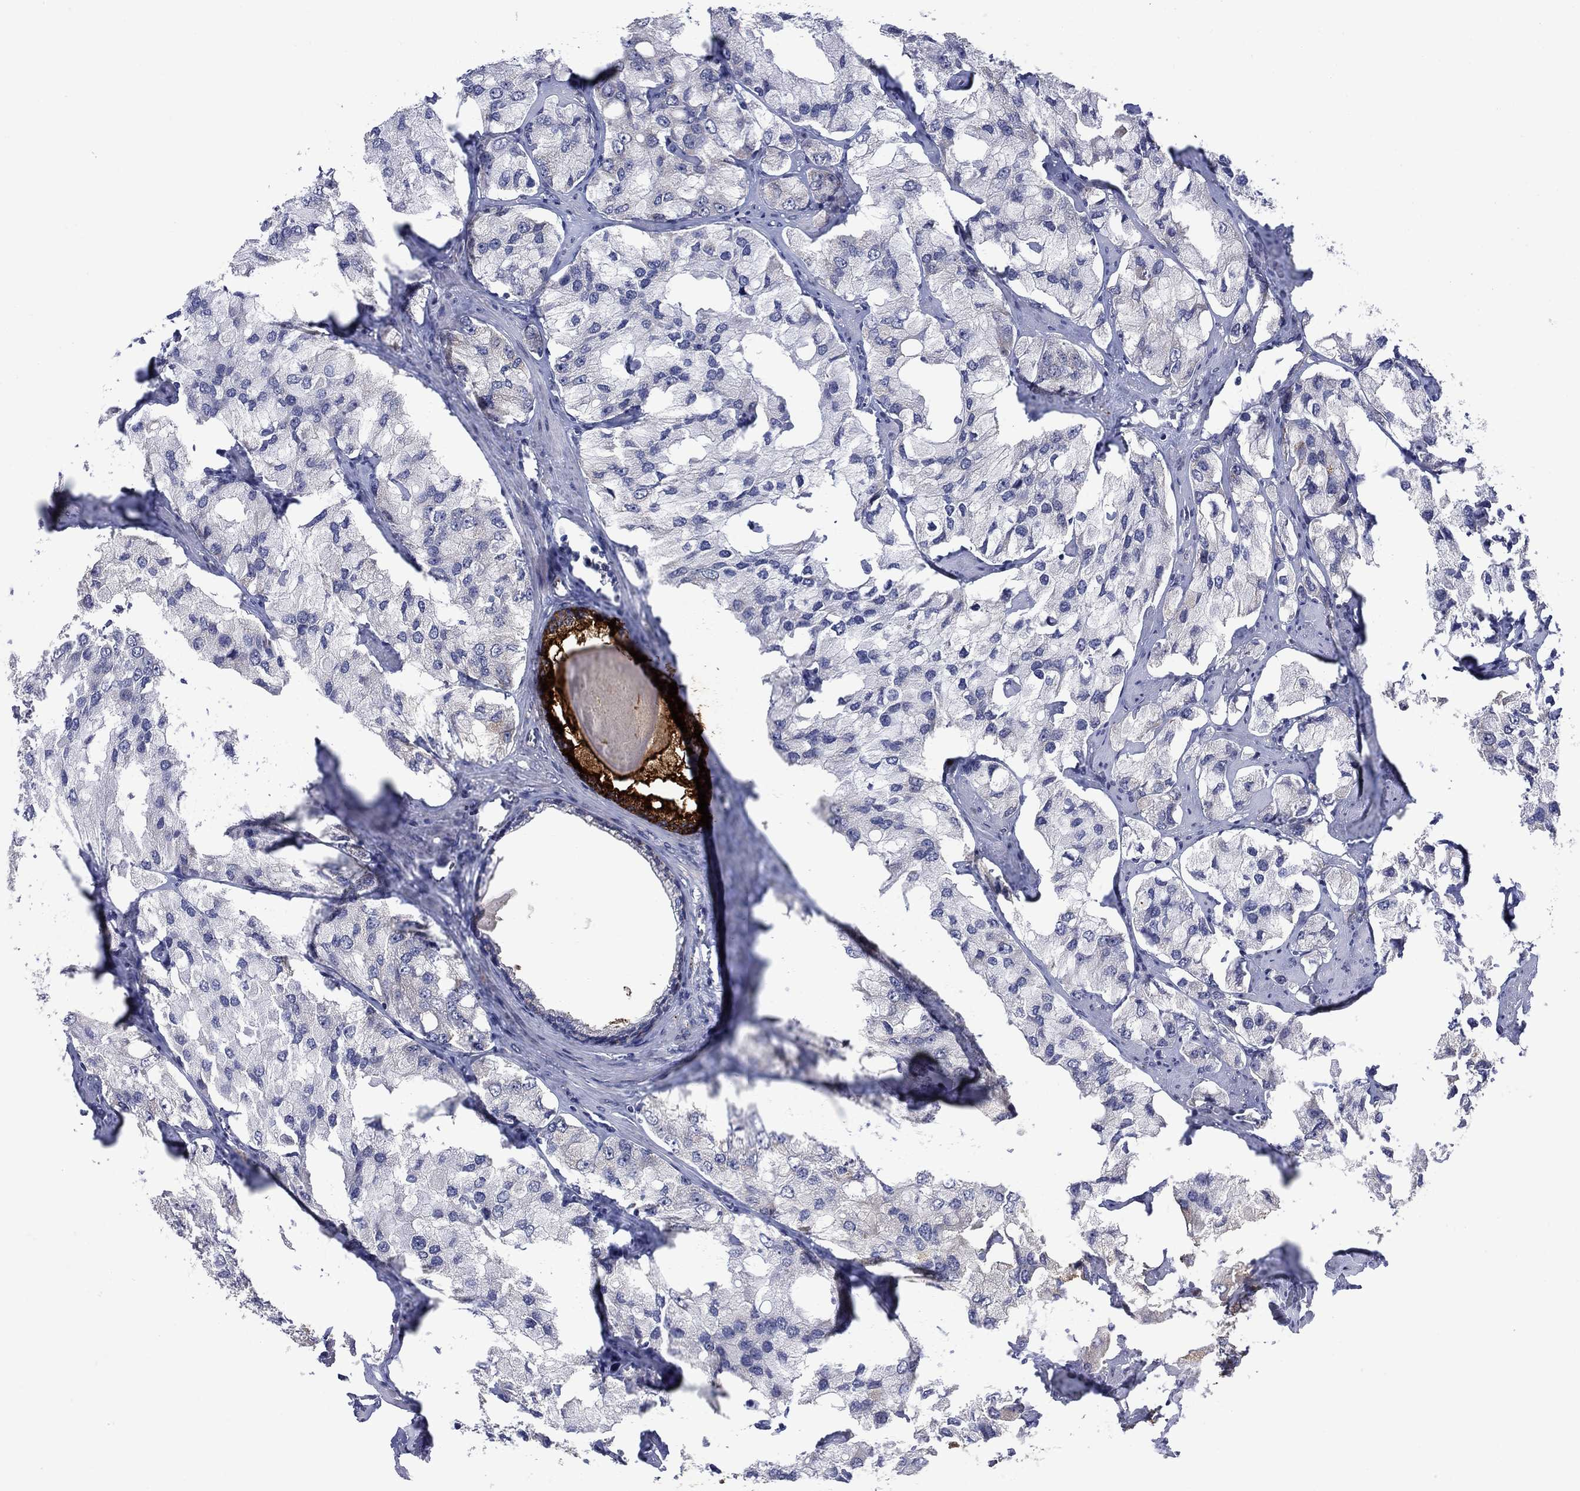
{"staining": {"intensity": "negative", "quantity": "none", "location": "none"}, "tissue": "prostate cancer", "cell_type": "Tumor cells", "image_type": "cancer", "snomed": [{"axis": "morphology", "description": "Adenocarcinoma, NOS"}, {"axis": "topography", "description": "Prostate and seminal vesicle, NOS"}, {"axis": "topography", "description": "Prostate"}], "caption": "The image reveals no significant positivity in tumor cells of prostate cancer (adenocarcinoma). (DAB immunohistochemistry (IHC) visualized using brightfield microscopy, high magnification).", "gene": "SDC1", "patient": {"sex": "male", "age": 64}}